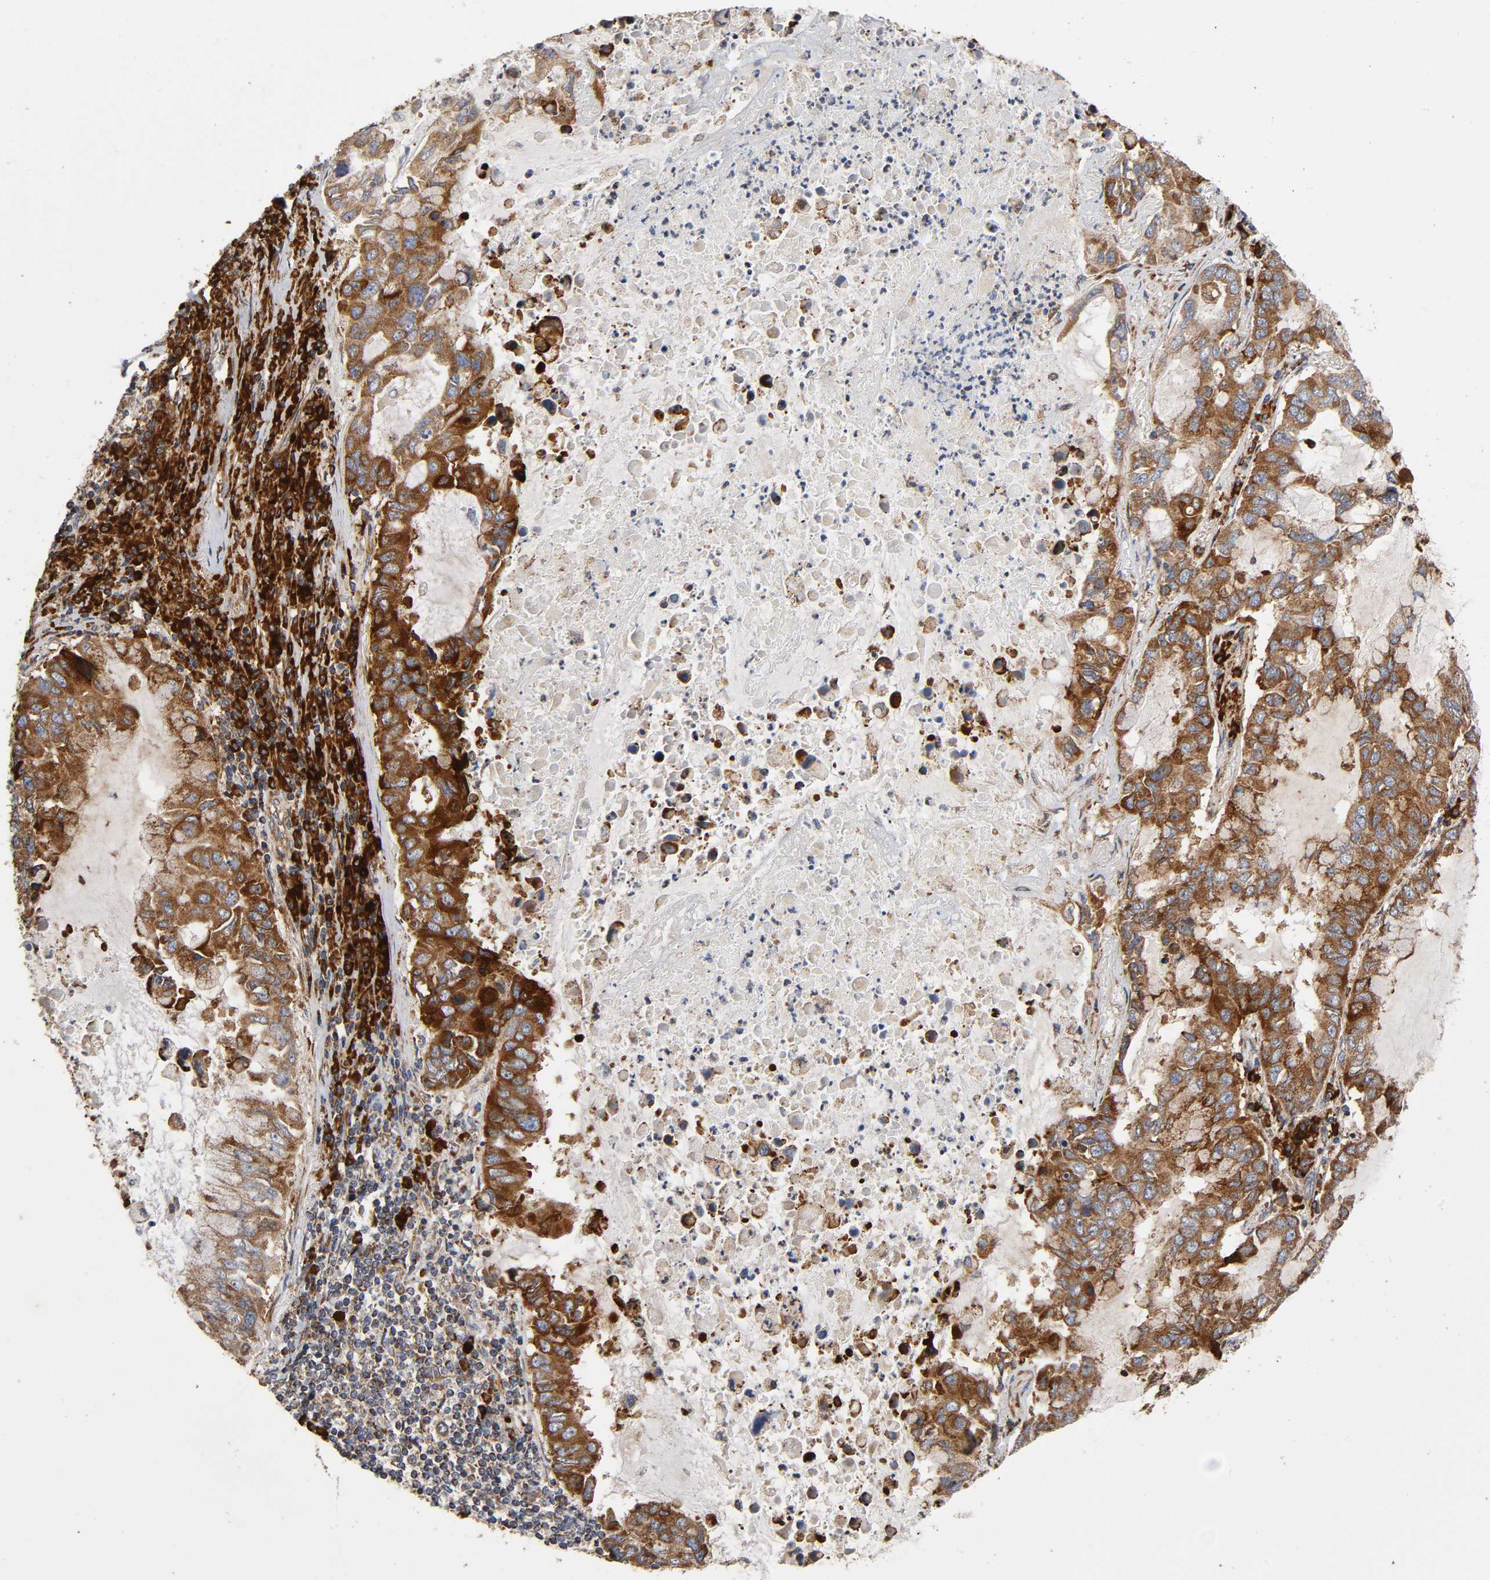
{"staining": {"intensity": "moderate", "quantity": ">75%", "location": "cytoplasmic/membranous"}, "tissue": "lung cancer", "cell_type": "Tumor cells", "image_type": "cancer", "snomed": [{"axis": "morphology", "description": "Adenocarcinoma, NOS"}, {"axis": "topography", "description": "Lung"}], "caption": "Immunohistochemical staining of human lung cancer exhibits moderate cytoplasmic/membranous protein staining in about >75% of tumor cells.", "gene": "MAP3K1", "patient": {"sex": "male", "age": 64}}